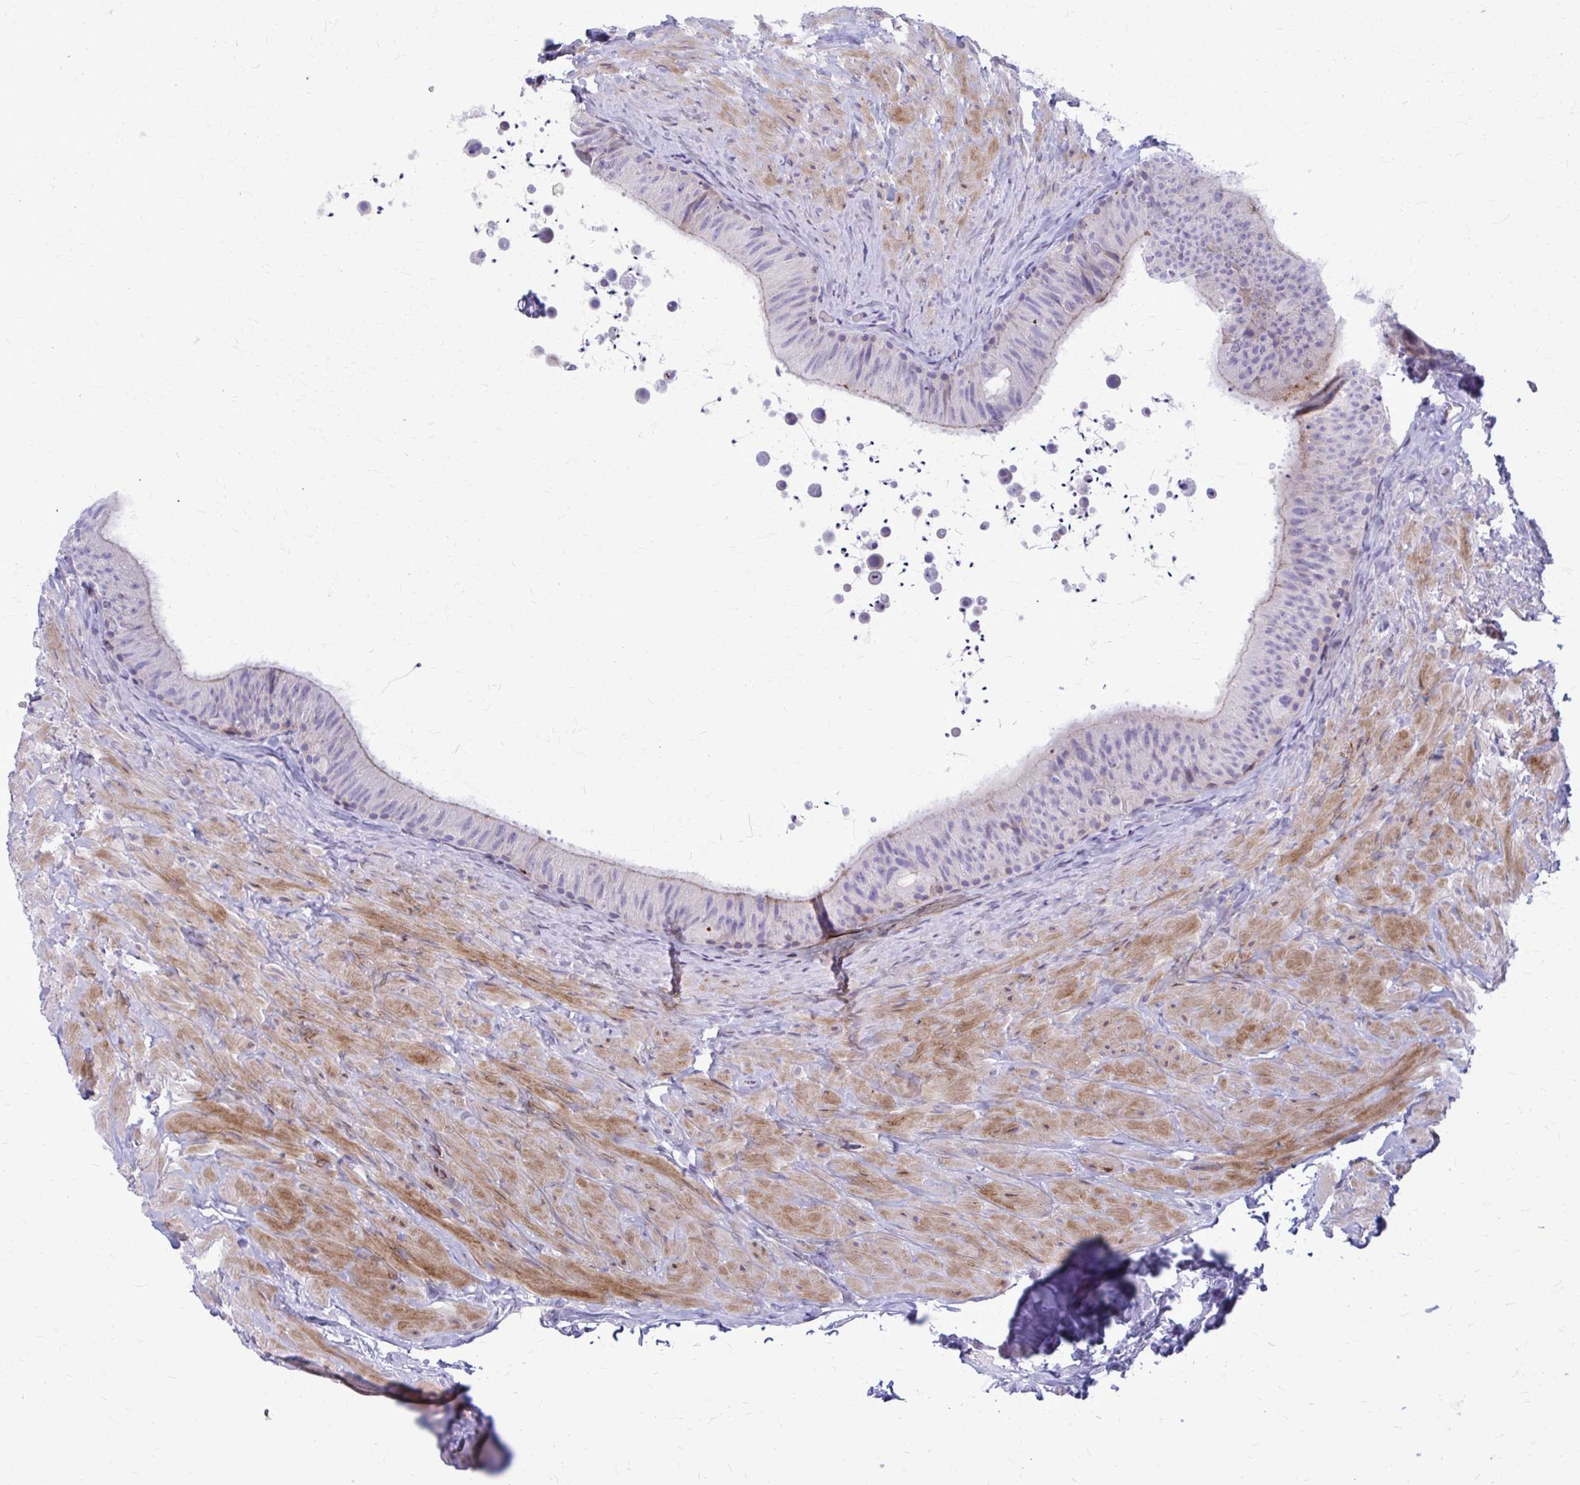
{"staining": {"intensity": "weak", "quantity": "<25%", "location": "cytoplasmic/membranous"}, "tissue": "epididymis", "cell_type": "Glandular cells", "image_type": "normal", "snomed": [{"axis": "morphology", "description": "Normal tissue, NOS"}, {"axis": "topography", "description": "Epididymis, spermatic cord, NOS"}, {"axis": "topography", "description": "Epididymis"}], "caption": "Glandular cells show no significant positivity in benign epididymis. (Immunohistochemistry (ihc), brightfield microscopy, high magnification).", "gene": "PEDS1", "patient": {"sex": "male", "age": 31}}